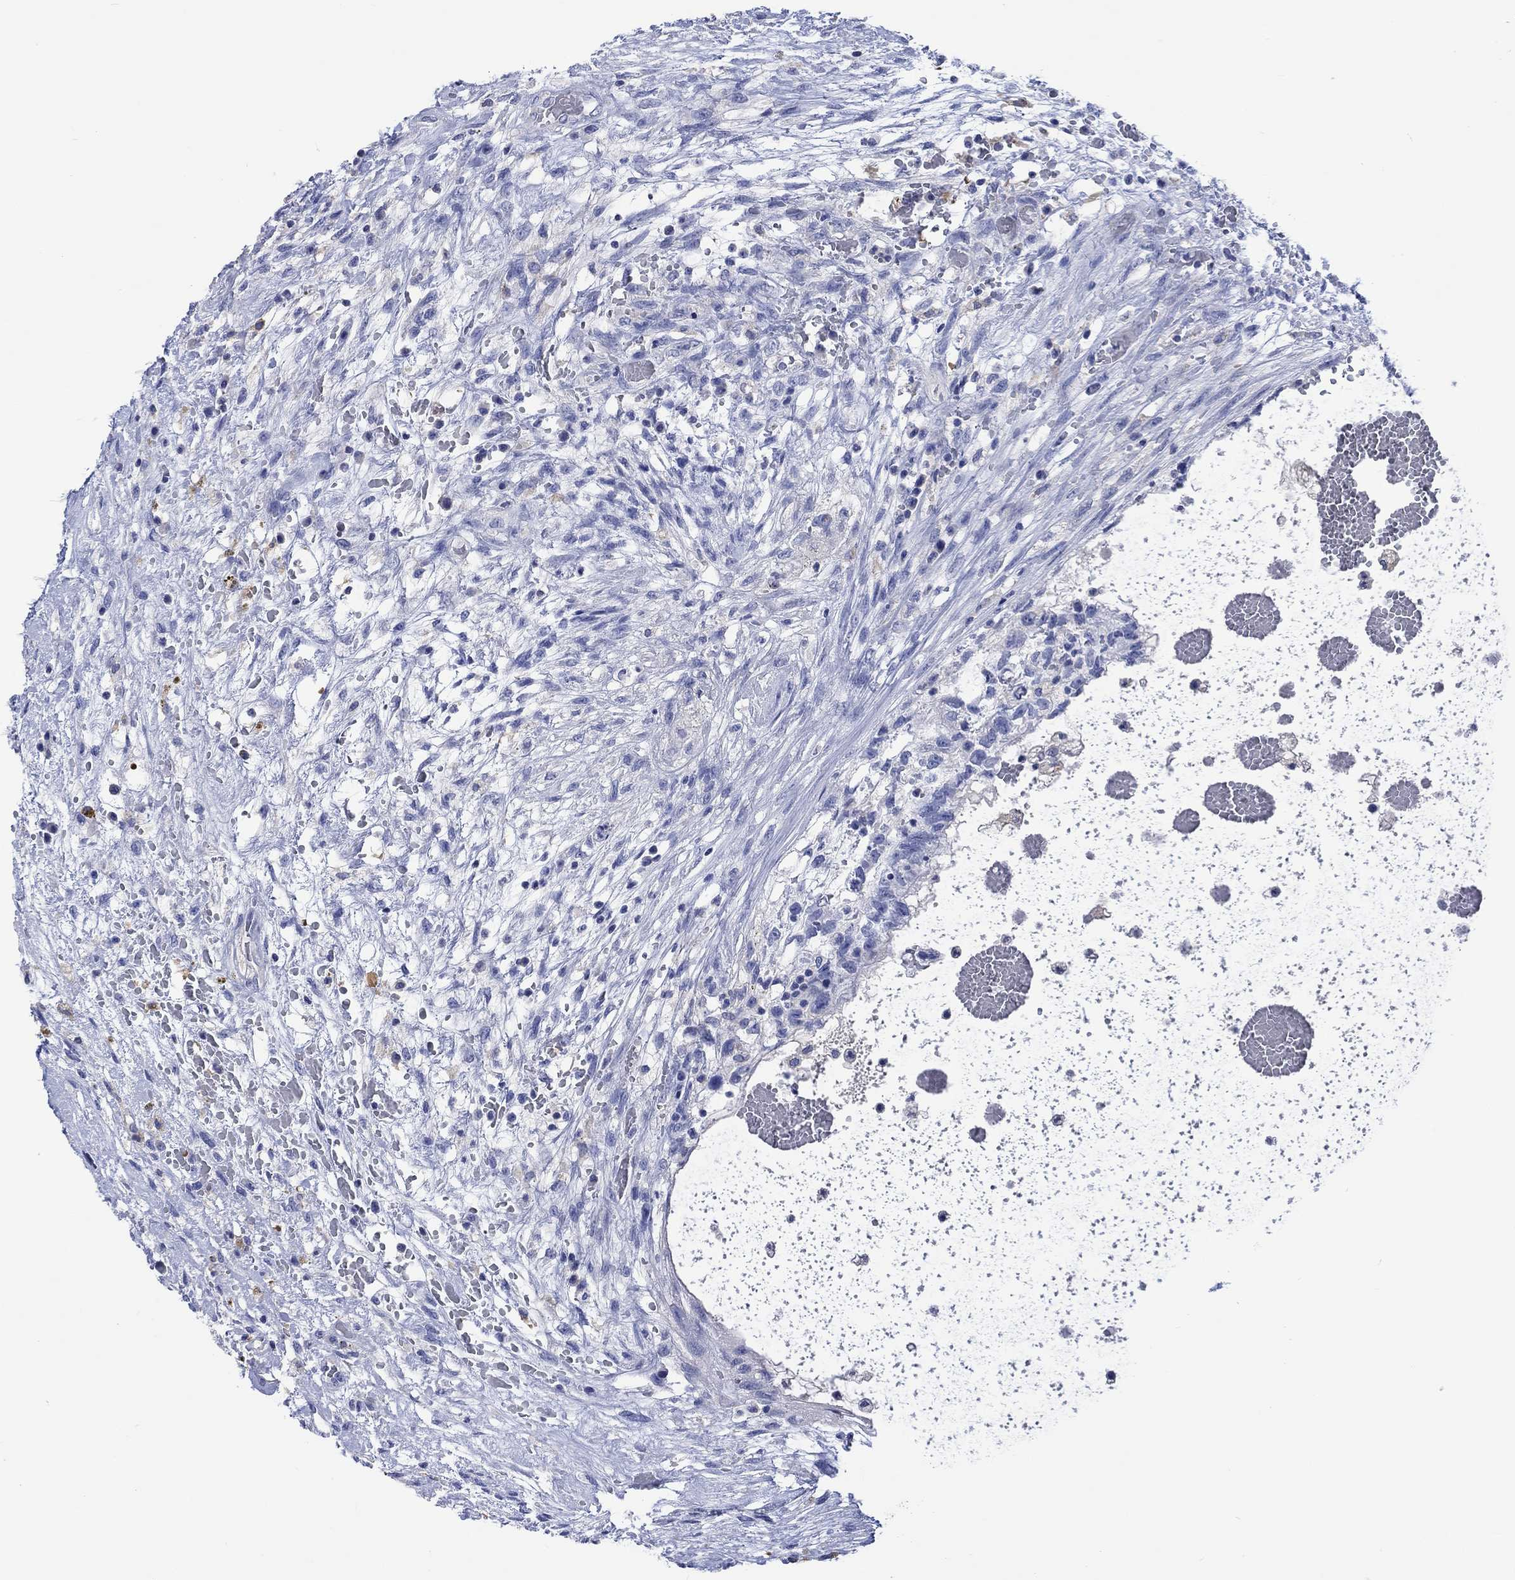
{"staining": {"intensity": "negative", "quantity": "none", "location": "none"}, "tissue": "testis cancer", "cell_type": "Tumor cells", "image_type": "cancer", "snomed": [{"axis": "morphology", "description": "Normal tissue, NOS"}, {"axis": "morphology", "description": "Carcinoma, Embryonal, NOS"}, {"axis": "topography", "description": "Testis"}, {"axis": "topography", "description": "Epididymis"}], "caption": "Image shows no protein positivity in tumor cells of testis cancer tissue.", "gene": "TOMM20L", "patient": {"sex": "male", "age": 32}}